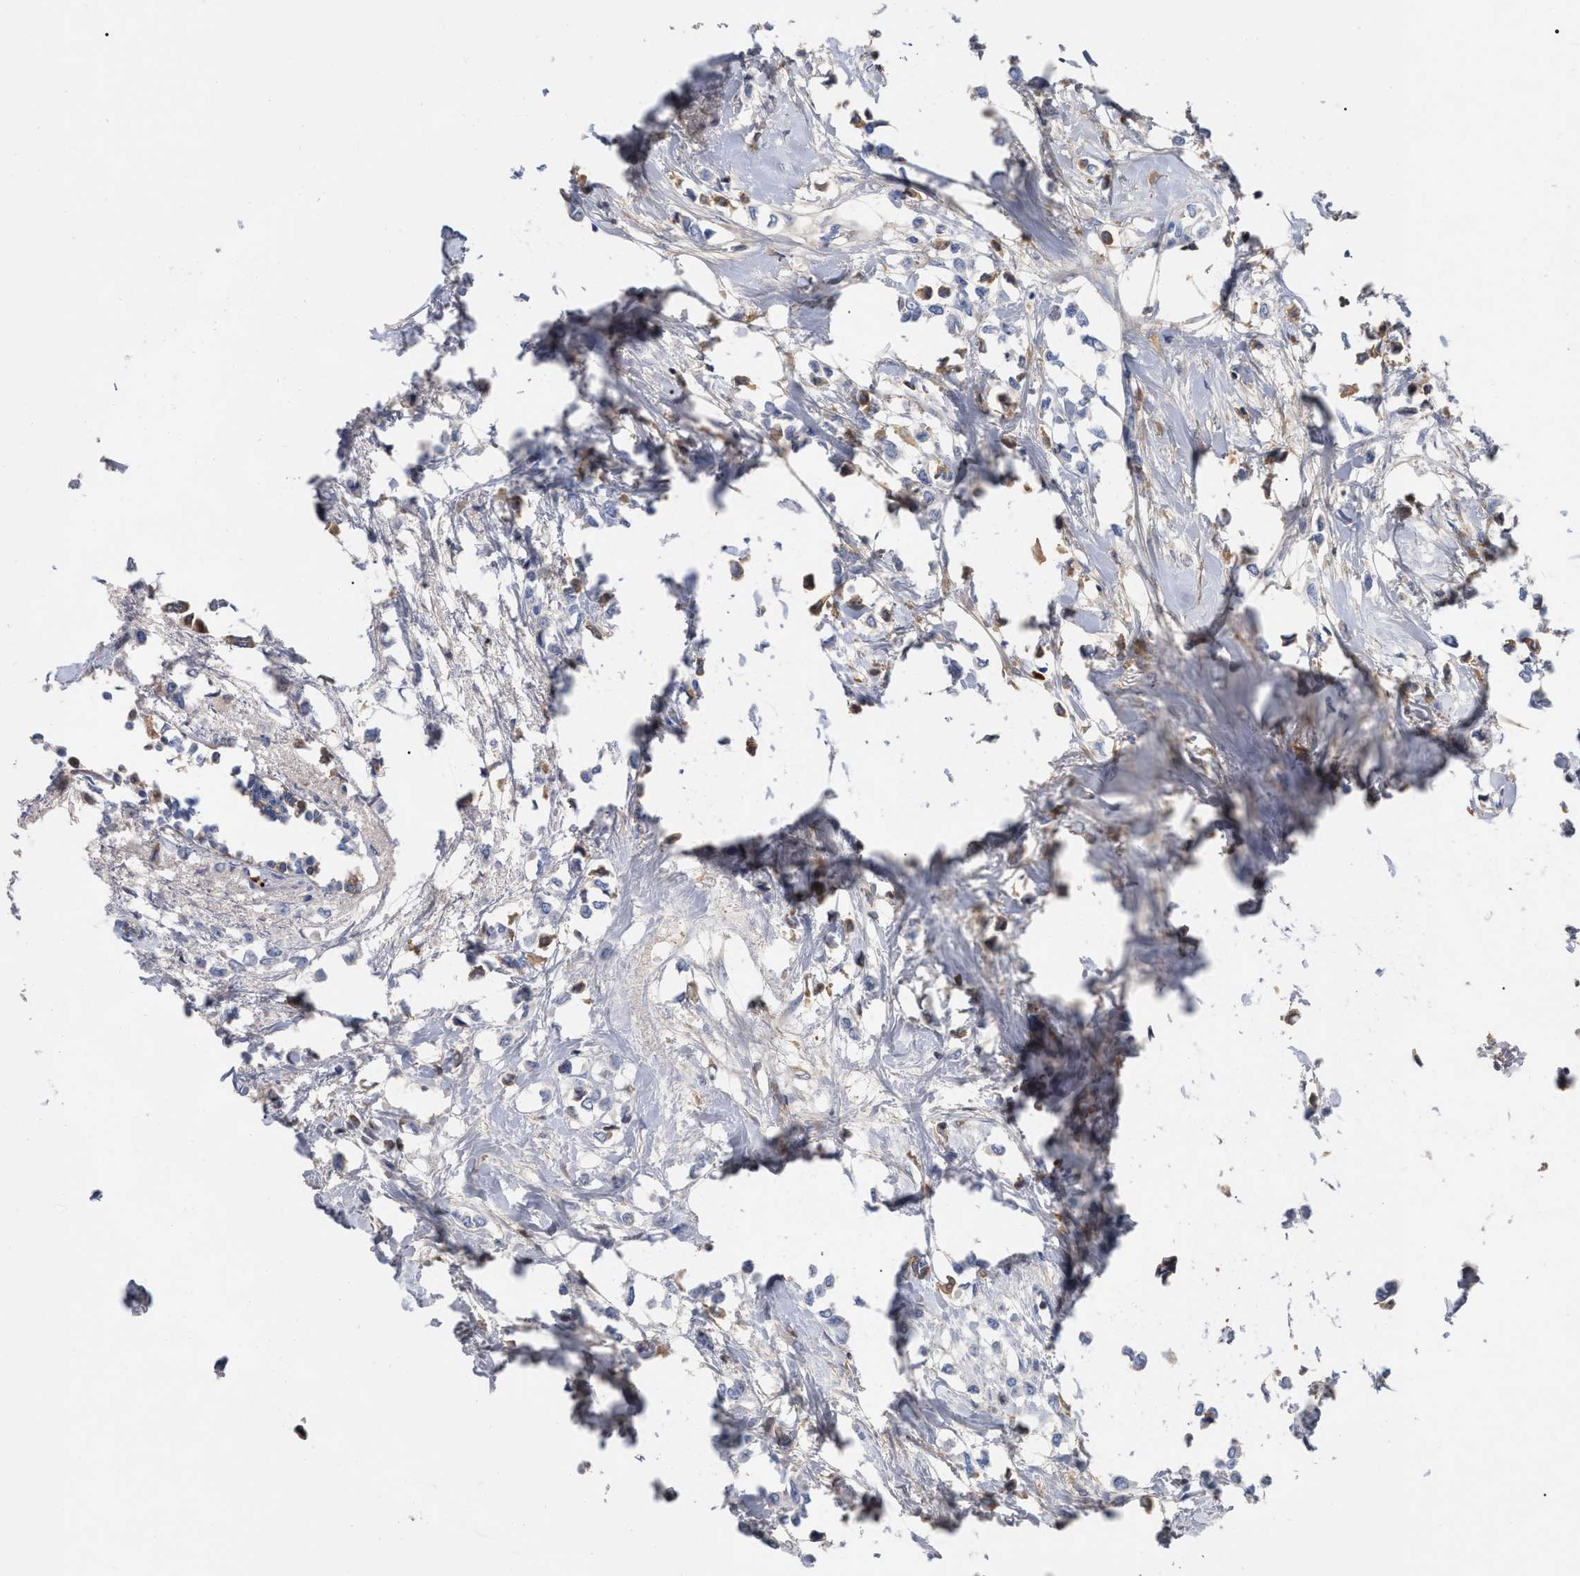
{"staining": {"intensity": "weak", "quantity": ">75%", "location": "cytoplasmic/membranous"}, "tissue": "breast cancer", "cell_type": "Tumor cells", "image_type": "cancer", "snomed": [{"axis": "morphology", "description": "Lobular carcinoma"}, {"axis": "topography", "description": "Breast"}], "caption": "Immunohistochemical staining of human lobular carcinoma (breast) exhibits low levels of weak cytoplasmic/membranous expression in approximately >75% of tumor cells.", "gene": "IGHV5-51", "patient": {"sex": "female", "age": 51}}